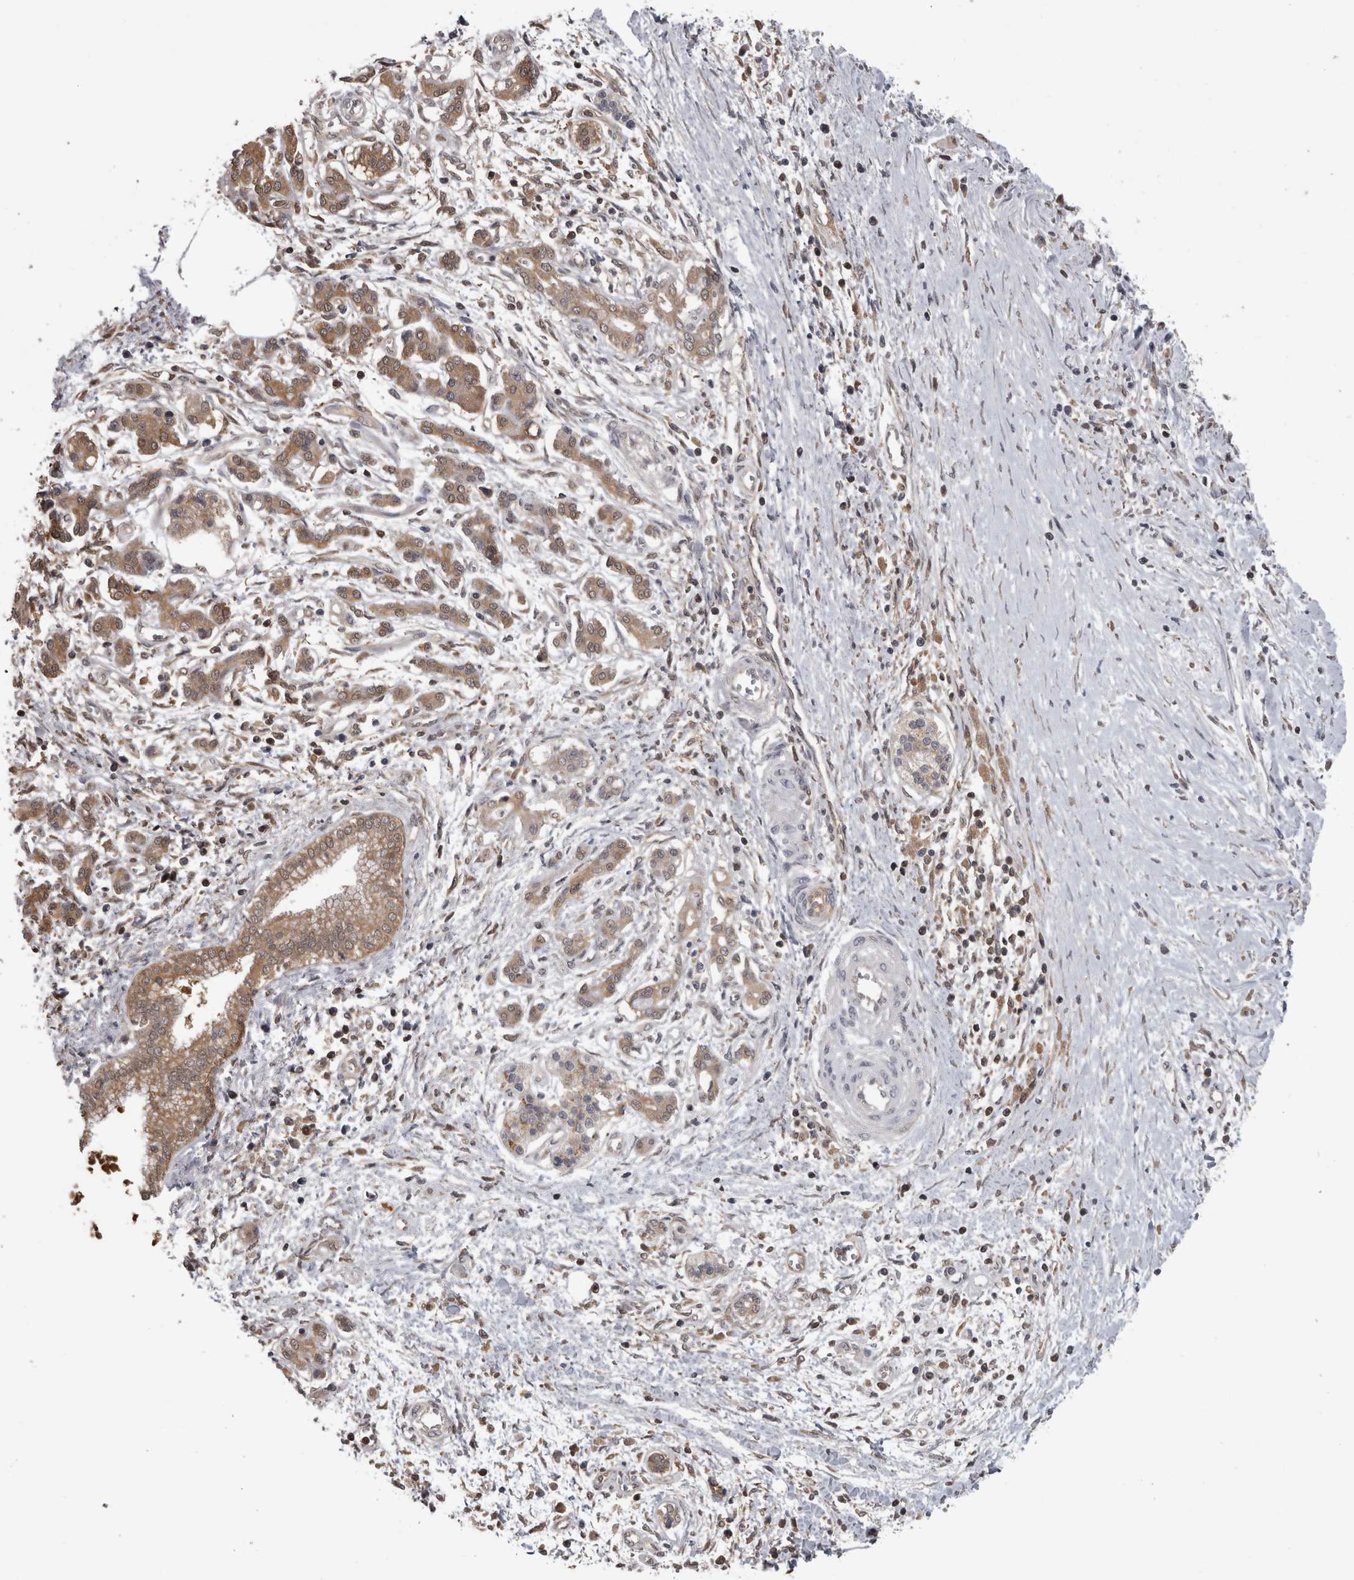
{"staining": {"intensity": "moderate", "quantity": ">75%", "location": "cytoplasmic/membranous"}, "tissue": "pancreatic cancer", "cell_type": "Tumor cells", "image_type": "cancer", "snomed": [{"axis": "morphology", "description": "Adenocarcinoma, NOS"}, {"axis": "topography", "description": "Pancreas"}], "caption": "High-magnification brightfield microscopy of adenocarcinoma (pancreatic) stained with DAB (brown) and counterstained with hematoxylin (blue). tumor cells exhibit moderate cytoplasmic/membranous expression is appreciated in approximately>75% of cells.", "gene": "APRT", "patient": {"sex": "male", "age": 58}}